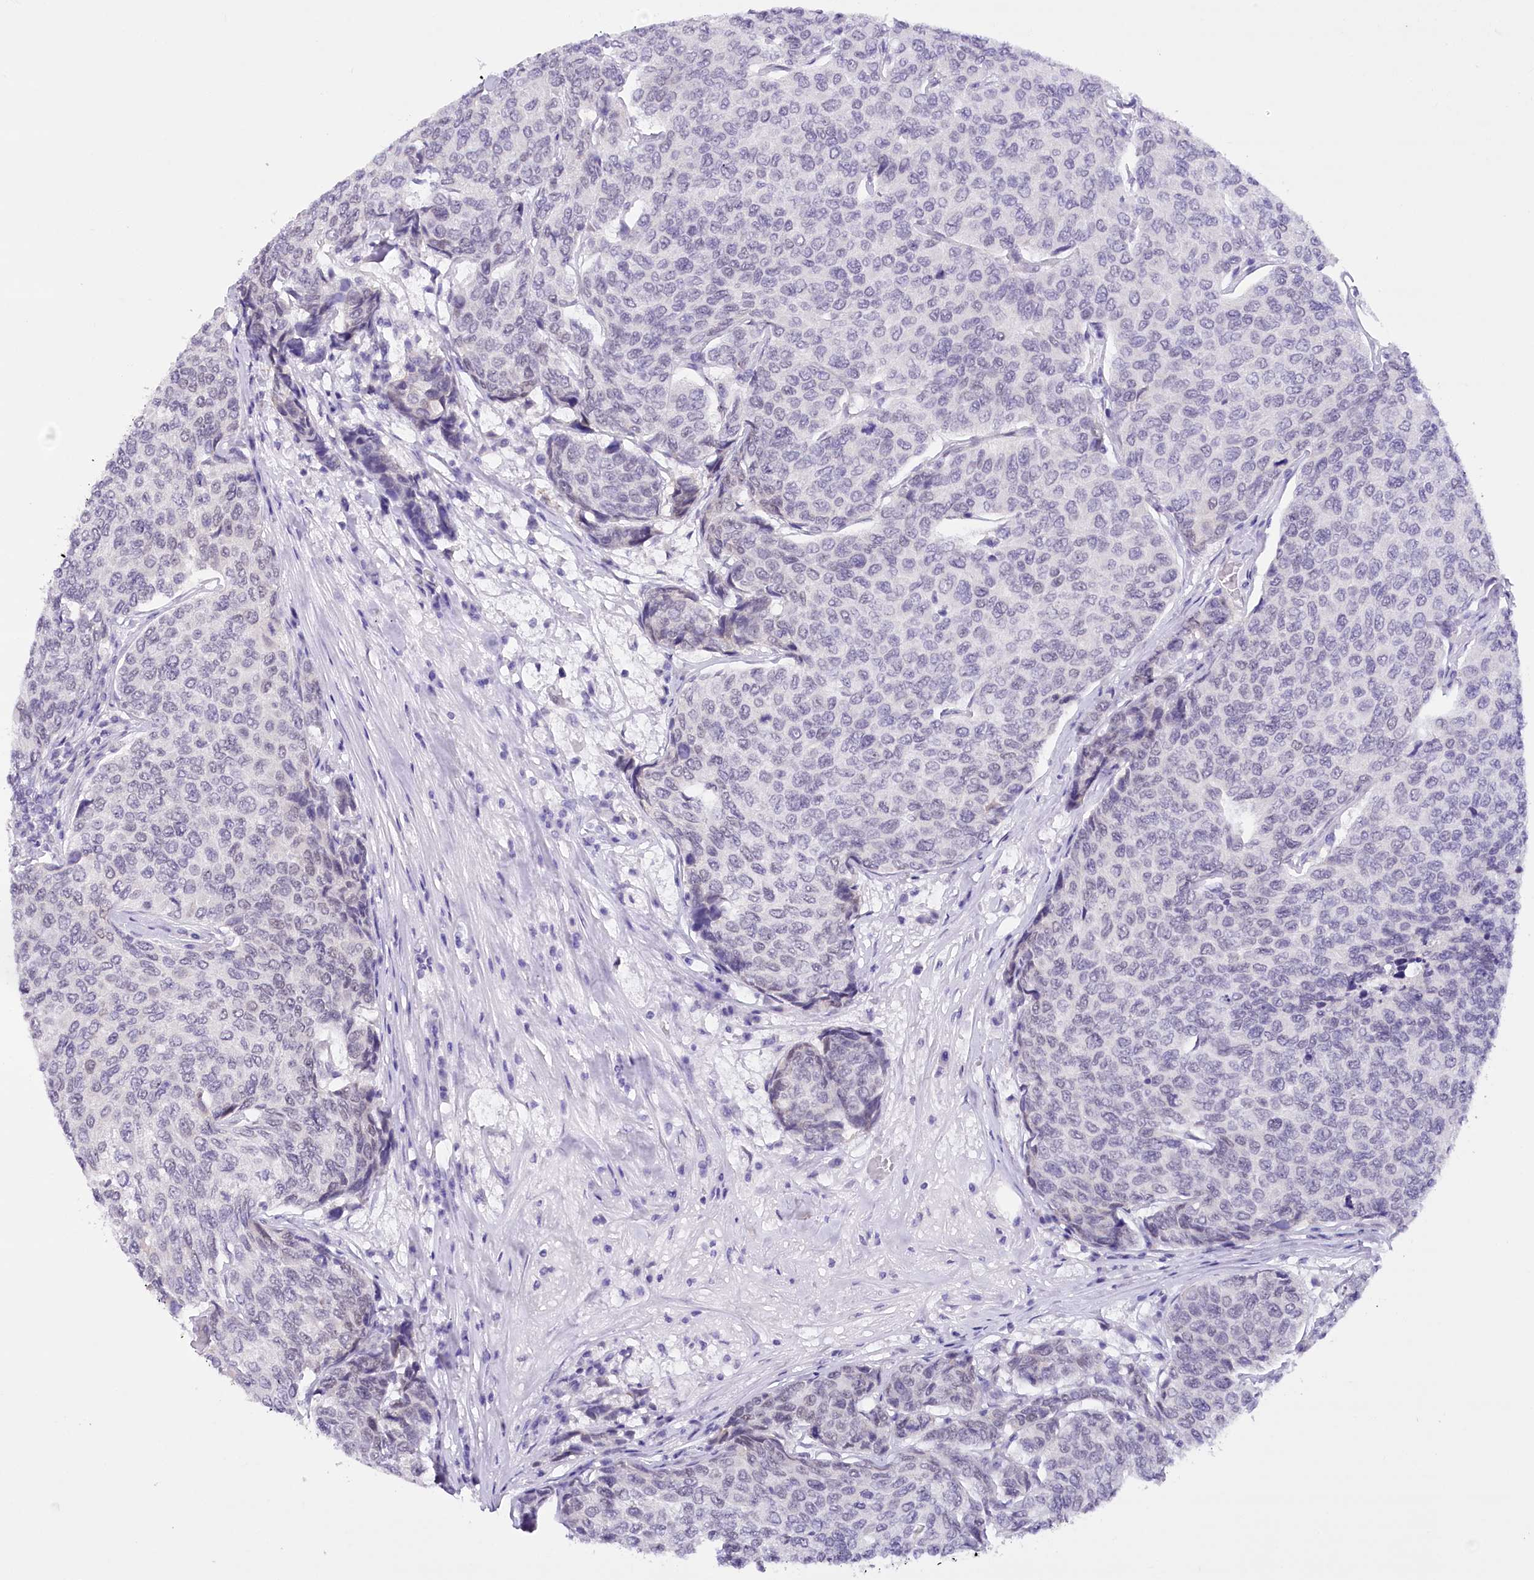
{"staining": {"intensity": "negative", "quantity": "none", "location": "none"}, "tissue": "breast cancer", "cell_type": "Tumor cells", "image_type": "cancer", "snomed": [{"axis": "morphology", "description": "Duct carcinoma"}, {"axis": "topography", "description": "Breast"}], "caption": "Breast cancer (intraductal carcinoma) was stained to show a protein in brown. There is no significant positivity in tumor cells.", "gene": "HNRNPA0", "patient": {"sex": "female", "age": 55}}